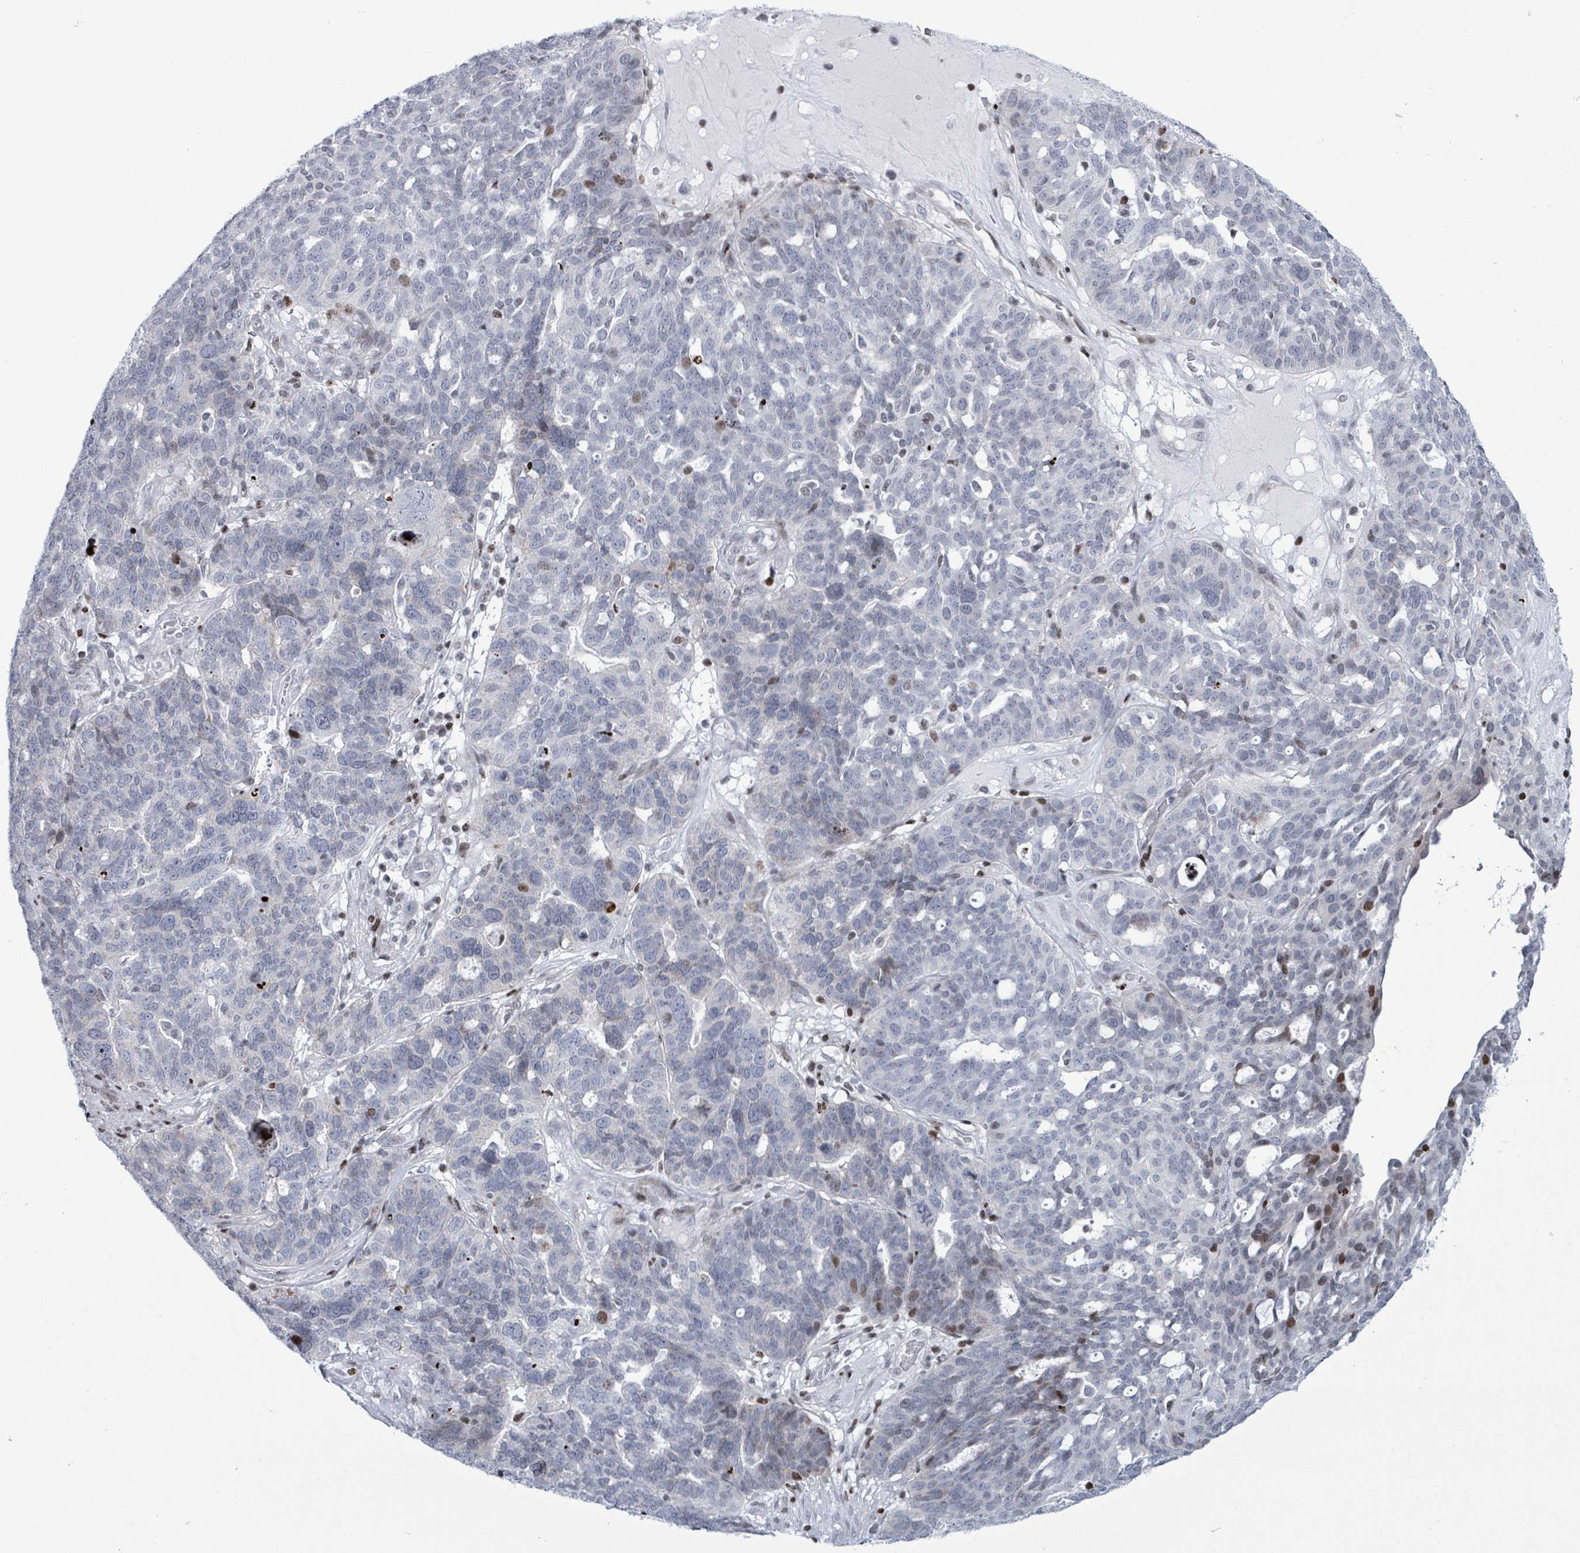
{"staining": {"intensity": "moderate", "quantity": "<25%", "location": "nuclear"}, "tissue": "ovarian cancer", "cell_type": "Tumor cells", "image_type": "cancer", "snomed": [{"axis": "morphology", "description": "Cystadenocarcinoma, serous, NOS"}, {"axis": "topography", "description": "Ovary"}], "caption": "Moderate nuclear expression for a protein is present in about <25% of tumor cells of ovarian cancer using immunohistochemistry (IHC).", "gene": "FNDC4", "patient": {"sex": "female", "age": 59}}